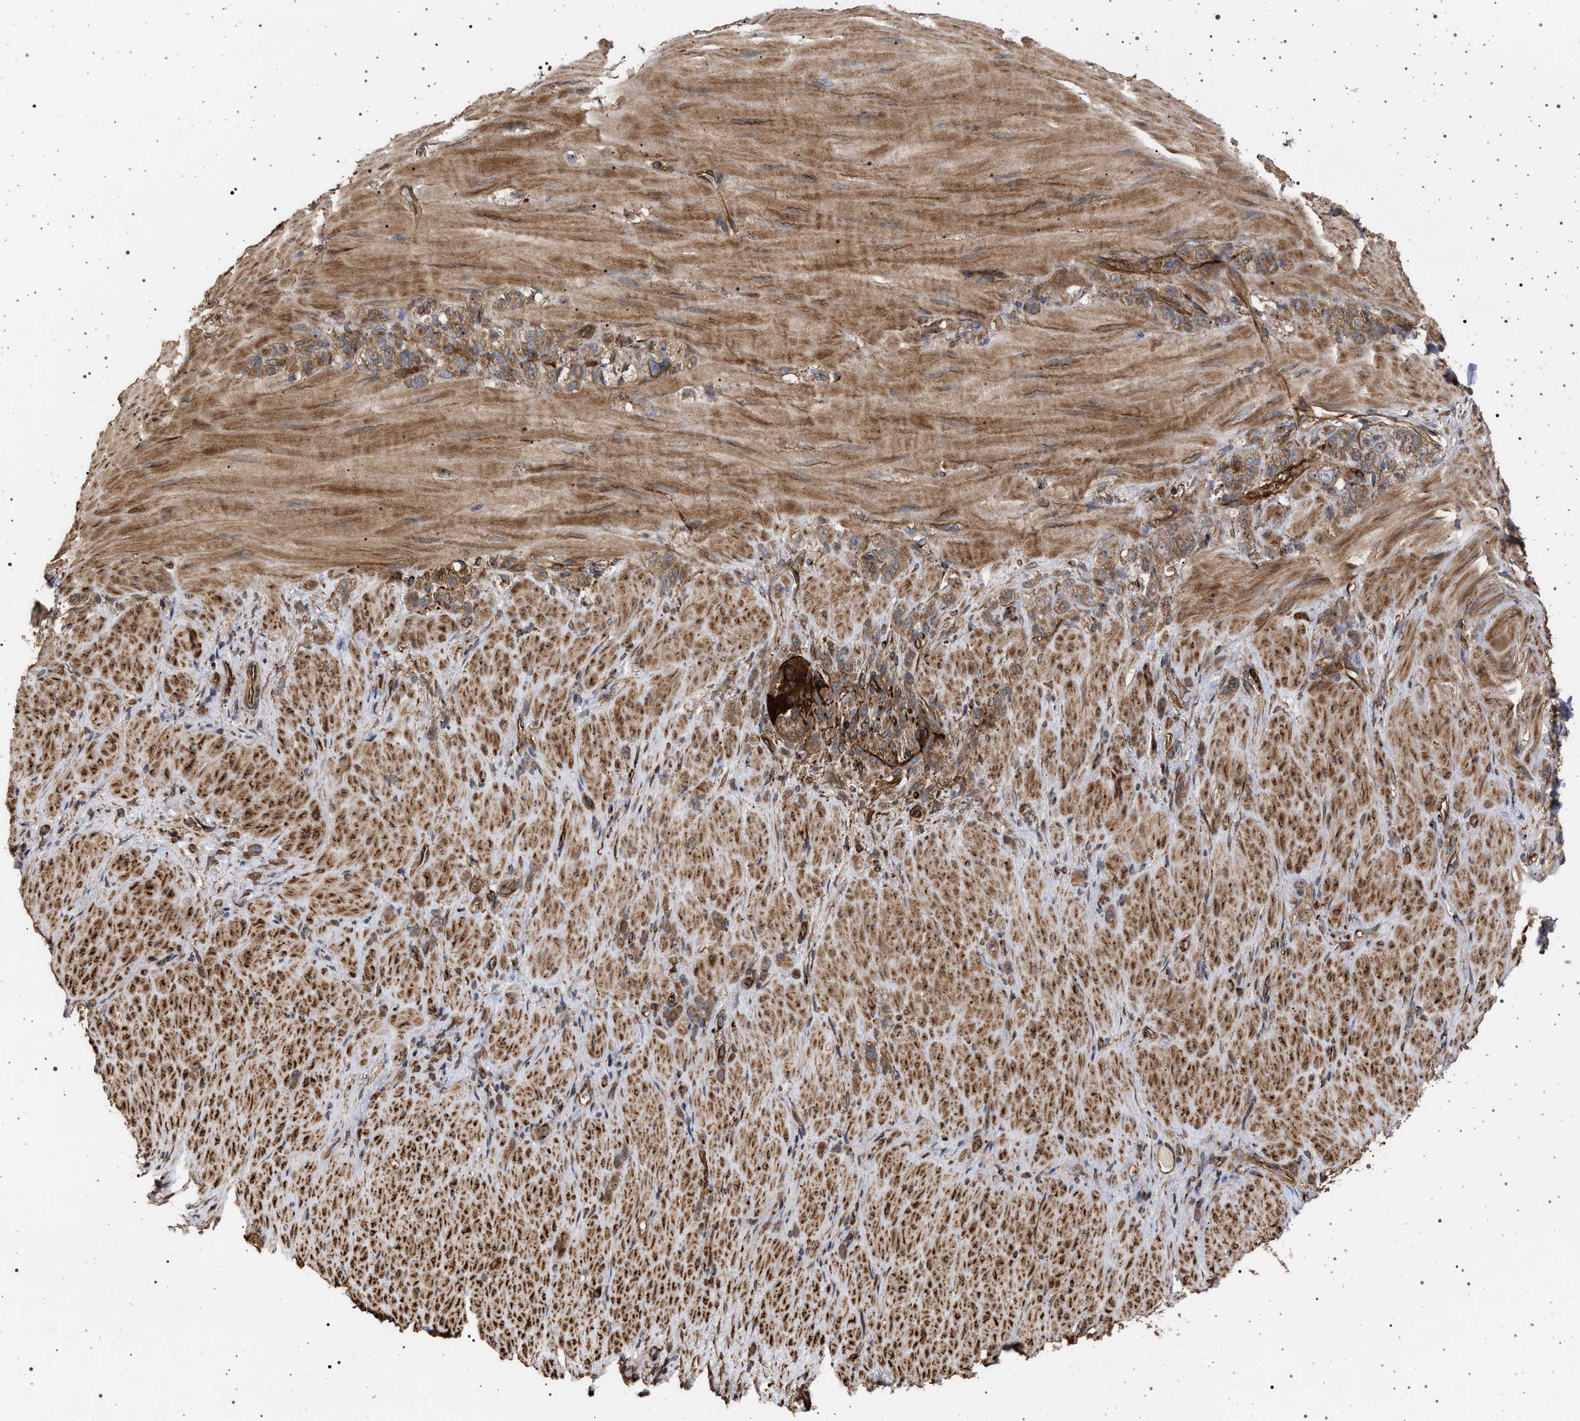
{"staining": {"intensity": "moderate", "quantity": ">75%", "location": "cytoplasmic/membranous"}, "tissue": "stomach cancer", "cell_type": "Tumor cells", "image_type": "cancer", "snomed": [{"axis": "morphology", "description": "Normal tissue, NOS"}, {"axis": "morphology", "description": "Adenocarcinoma, NOS"}, {"axis": "topography", "description": "Stomach"}], "caption": "Immunohistochemical staining of stomach cancer (adenocarcinoma) shows medium levels of moderate cytoplasmic/membranous staining in approximately >75% of tumor cells. The staining was performed using DAB (3,3'-diaminobenzidine), with brown indicating positive protein expression. Nuclei are stained blue with hematoxylin.", "gene": "IFT20", "patient": {"sex": "male", "age": 82}}